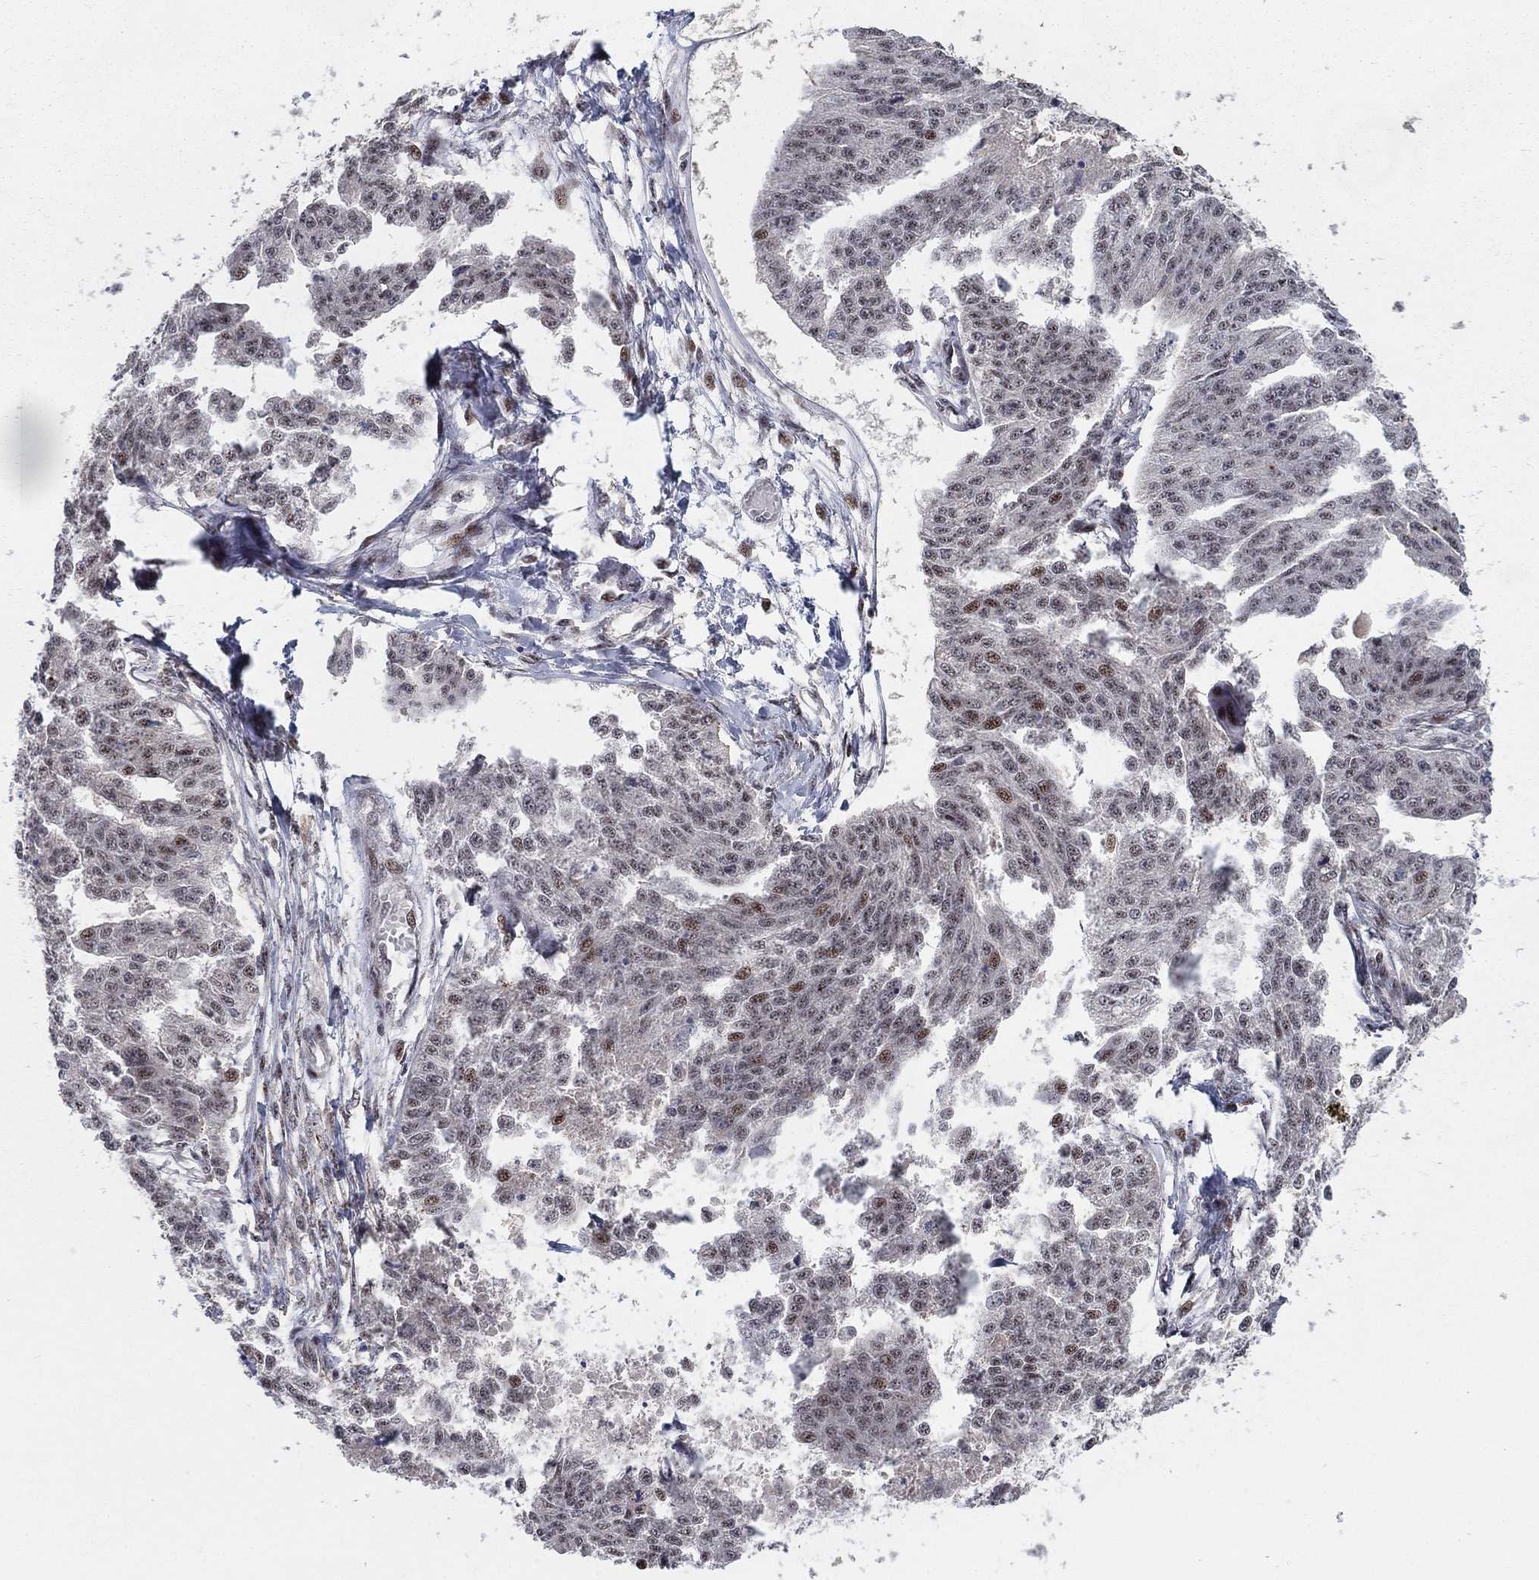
{"staining": {"intensity": "moderate", "quantity": "<25%", "location": "cytoplasmic/membranous"}, "tissue": "ovarian cancer", "cell_type": "Tumor cells", "image_type": "cancer", "snomed": [{"axis": "morphology", "description": "Cystadenocarcinoma, serous, NOS"}, {"axis": "topography", "description": "Ovary"}], "caption": "A high-resolution micrograph shows immunohistochemistry staining of ovarian cancer, which reveals moderate cytoplasmic/membranous expression in about <25% of tumor cells.", "gene": "ZNF395", "patient": {"sex": "female", "age": 58}}